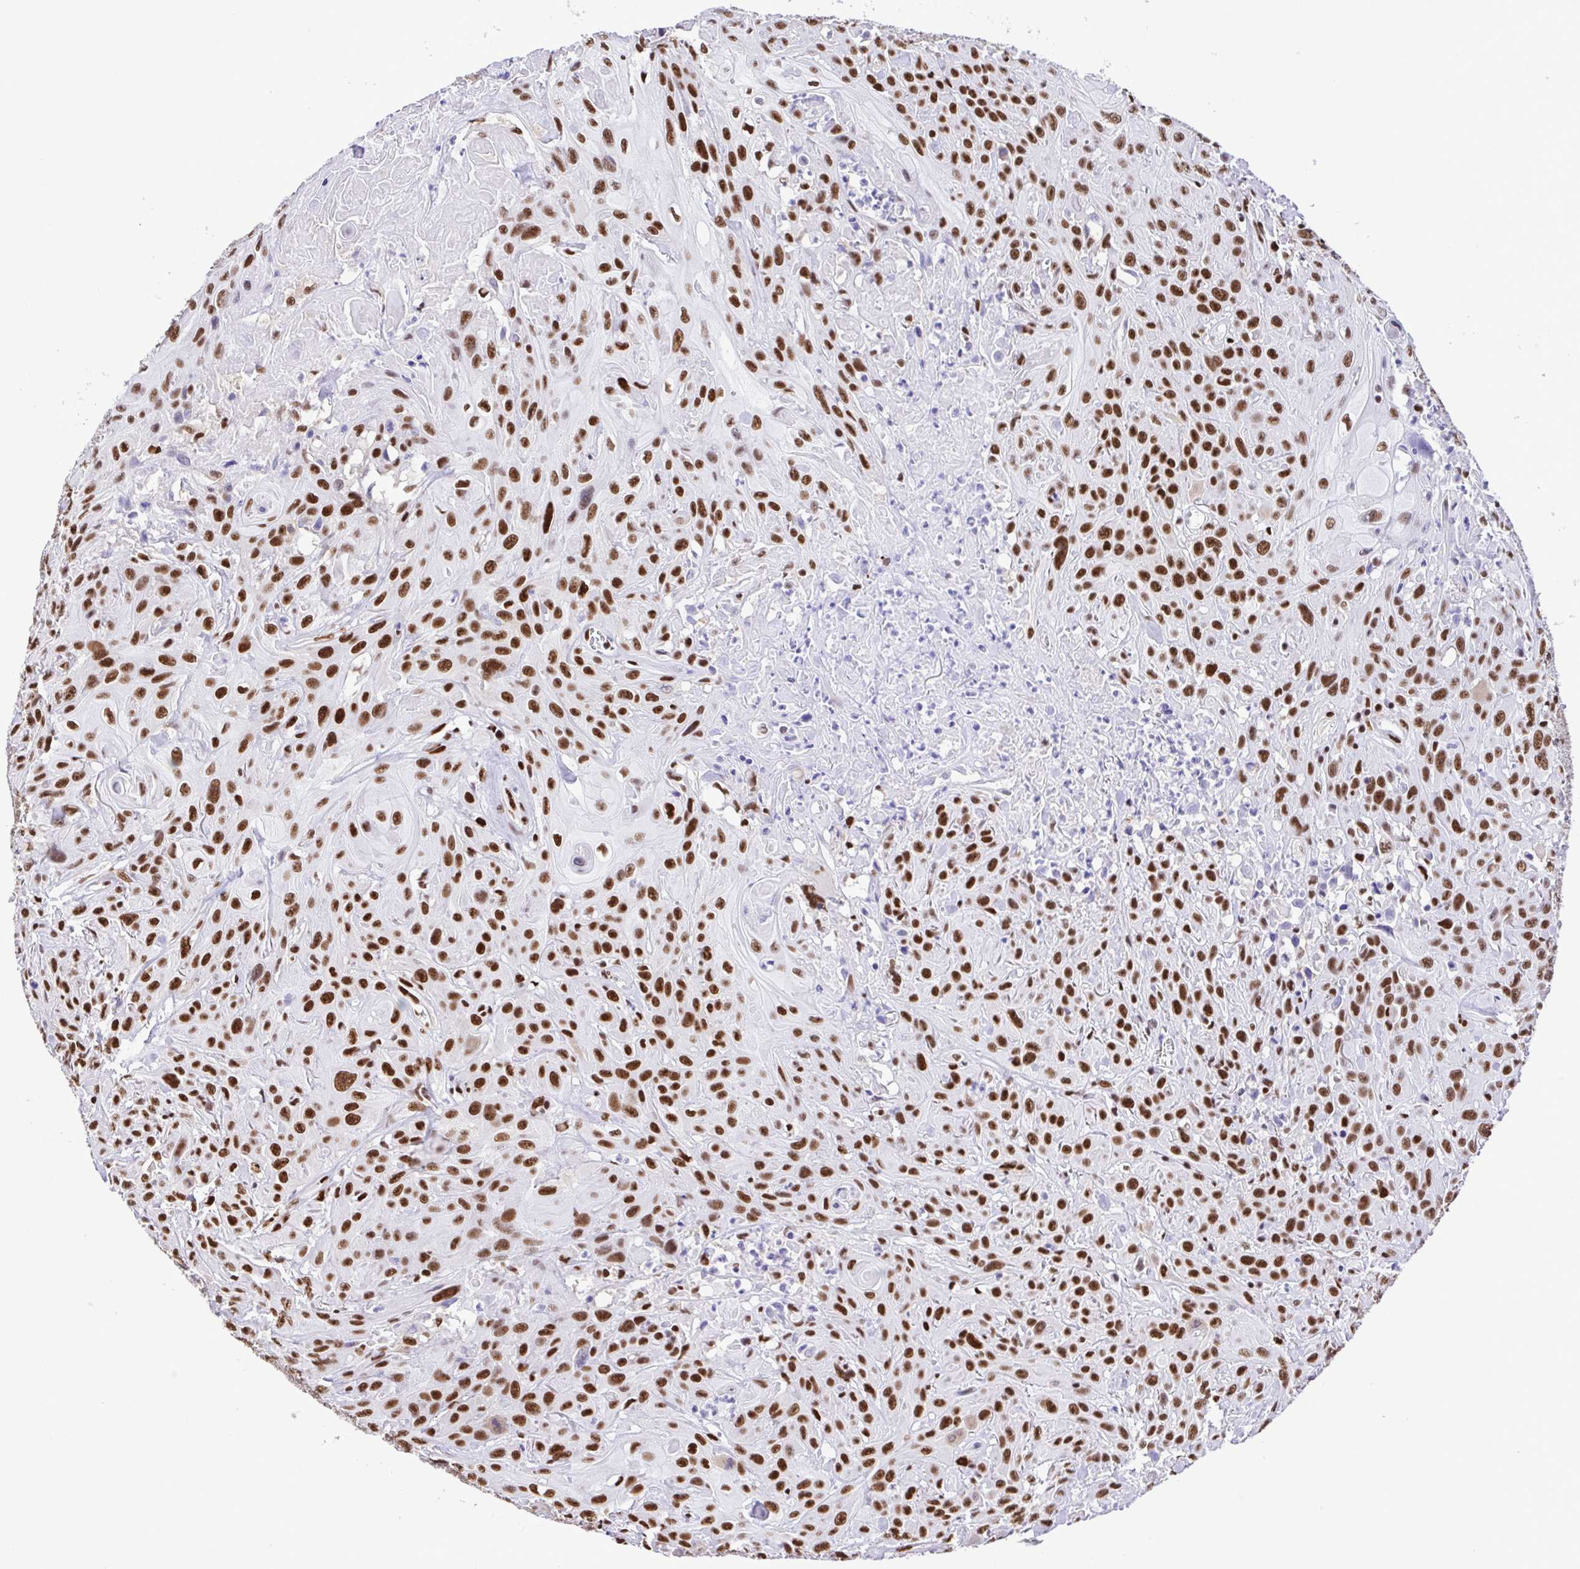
{"staining": {"intensity": "strong", "quantity": ">75%", "location": "nuclear"}, "tissue": "head and neck cancer", "cell_type": "Tumor cells", "image_type": "cancer", "snomed": [{"axis": "morphology", "description": "Squamous cell carcinoma, NOS"}, {"axis": "topography", "description": "Skin"}, {"axis": "topography", "description": "Head-Neck"}], "caption": "High-power microscopy captured an immunohistochemistry (IHC) histopathology image of squamous cell carcinoma (head and neck), revealing strong nuclear positivity in about >75% of tumor cells.", "gene": "TRIM28", "patient": {"sex": "male", "age": 80}}